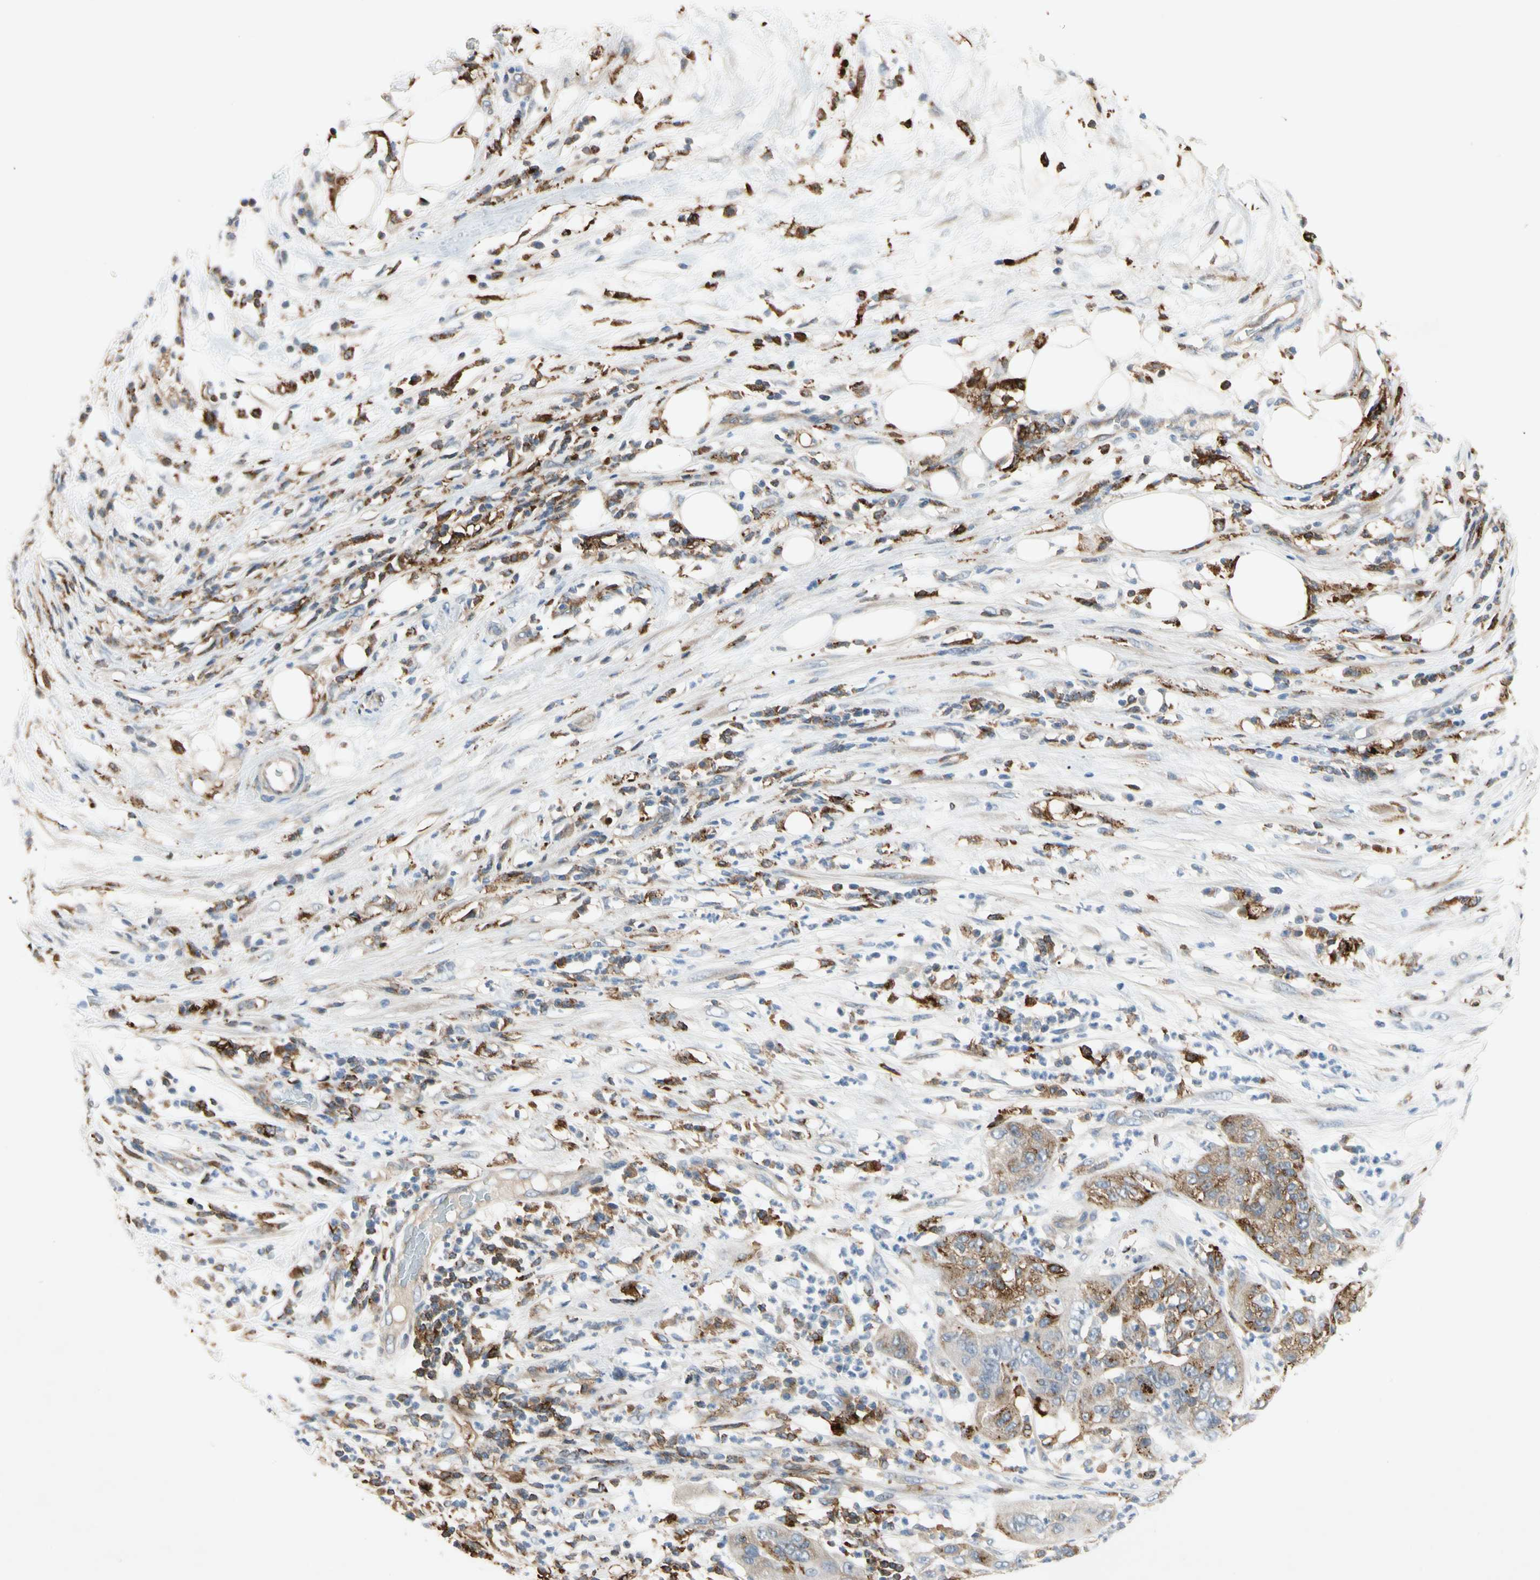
{"staining": {"intensity": "moderate", "quantity": ">75%", "location": "cytoplasmic/membranous"}, "tissue": "pancreatic cancer", "cell_type": "Tumor cells", "image_type": "cancer", "snomed": [{"axis": "morphology", "description": "Adenocarcinoma, NOS"}, {"axis": "topography", "description": "Pancreas"}], "caption": "Immunohistochemistry (IHC) staining of pancreatic cancer (adenocarcinoma), which shows medium levels of moderate cytoplasmic/membranous staining in about >75% of tumor cells indicating moderate cytoplasmic/membranous protein positivity. The staining was performed using DAB (brown) for protein detection and nuclei were counterstained in hematoxylin (blue).", "gene": "GAS6", "patient": {"sex": "female", "age": 78}}